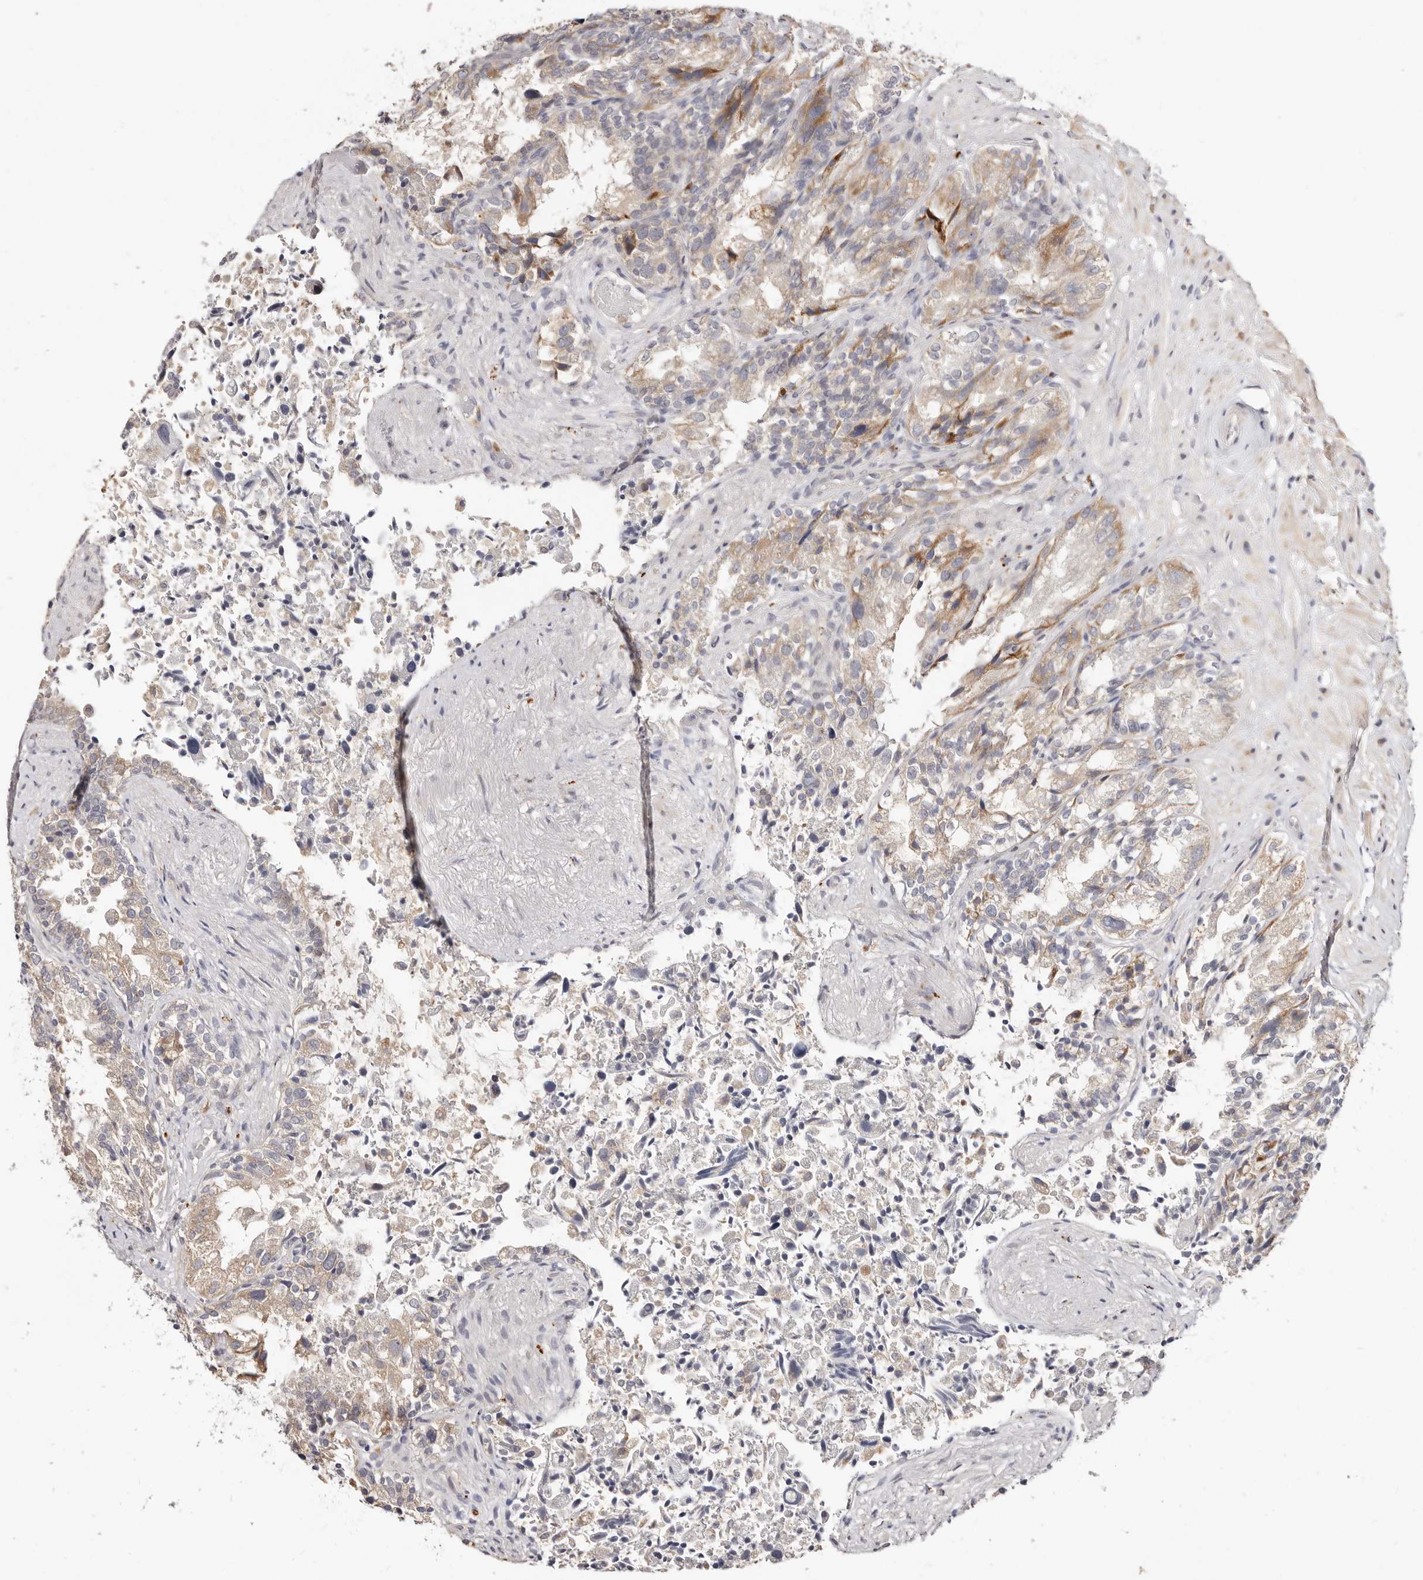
{"staining": {"intensity": "moderate", "quantity": "<25%", "location": "cytoplasmic/membranous"}, "tissue": "seminal vesicle", "cell_type": "Glandular cells", "image_type": "normal", "snomed": [{"axis": "morphology", "description": "Normal tissue, NOS"}, {"axis": "topography", "description": "Seminal veicle"}, {"axis": "topography", "description": "Peripheral nerve tissue"}], "caption": "High-power microscopy captured an immunohistochemistry photomicrograph of benign seminal vesicle, revealing moderate cytoplasmic/membranous expression in about <25% of glandular cells. (brown staining indicates protein expression, while blue staining denotes nuclei).", "gene": "BCL2L15", "patient": {"sex": "male", "age": 63}}